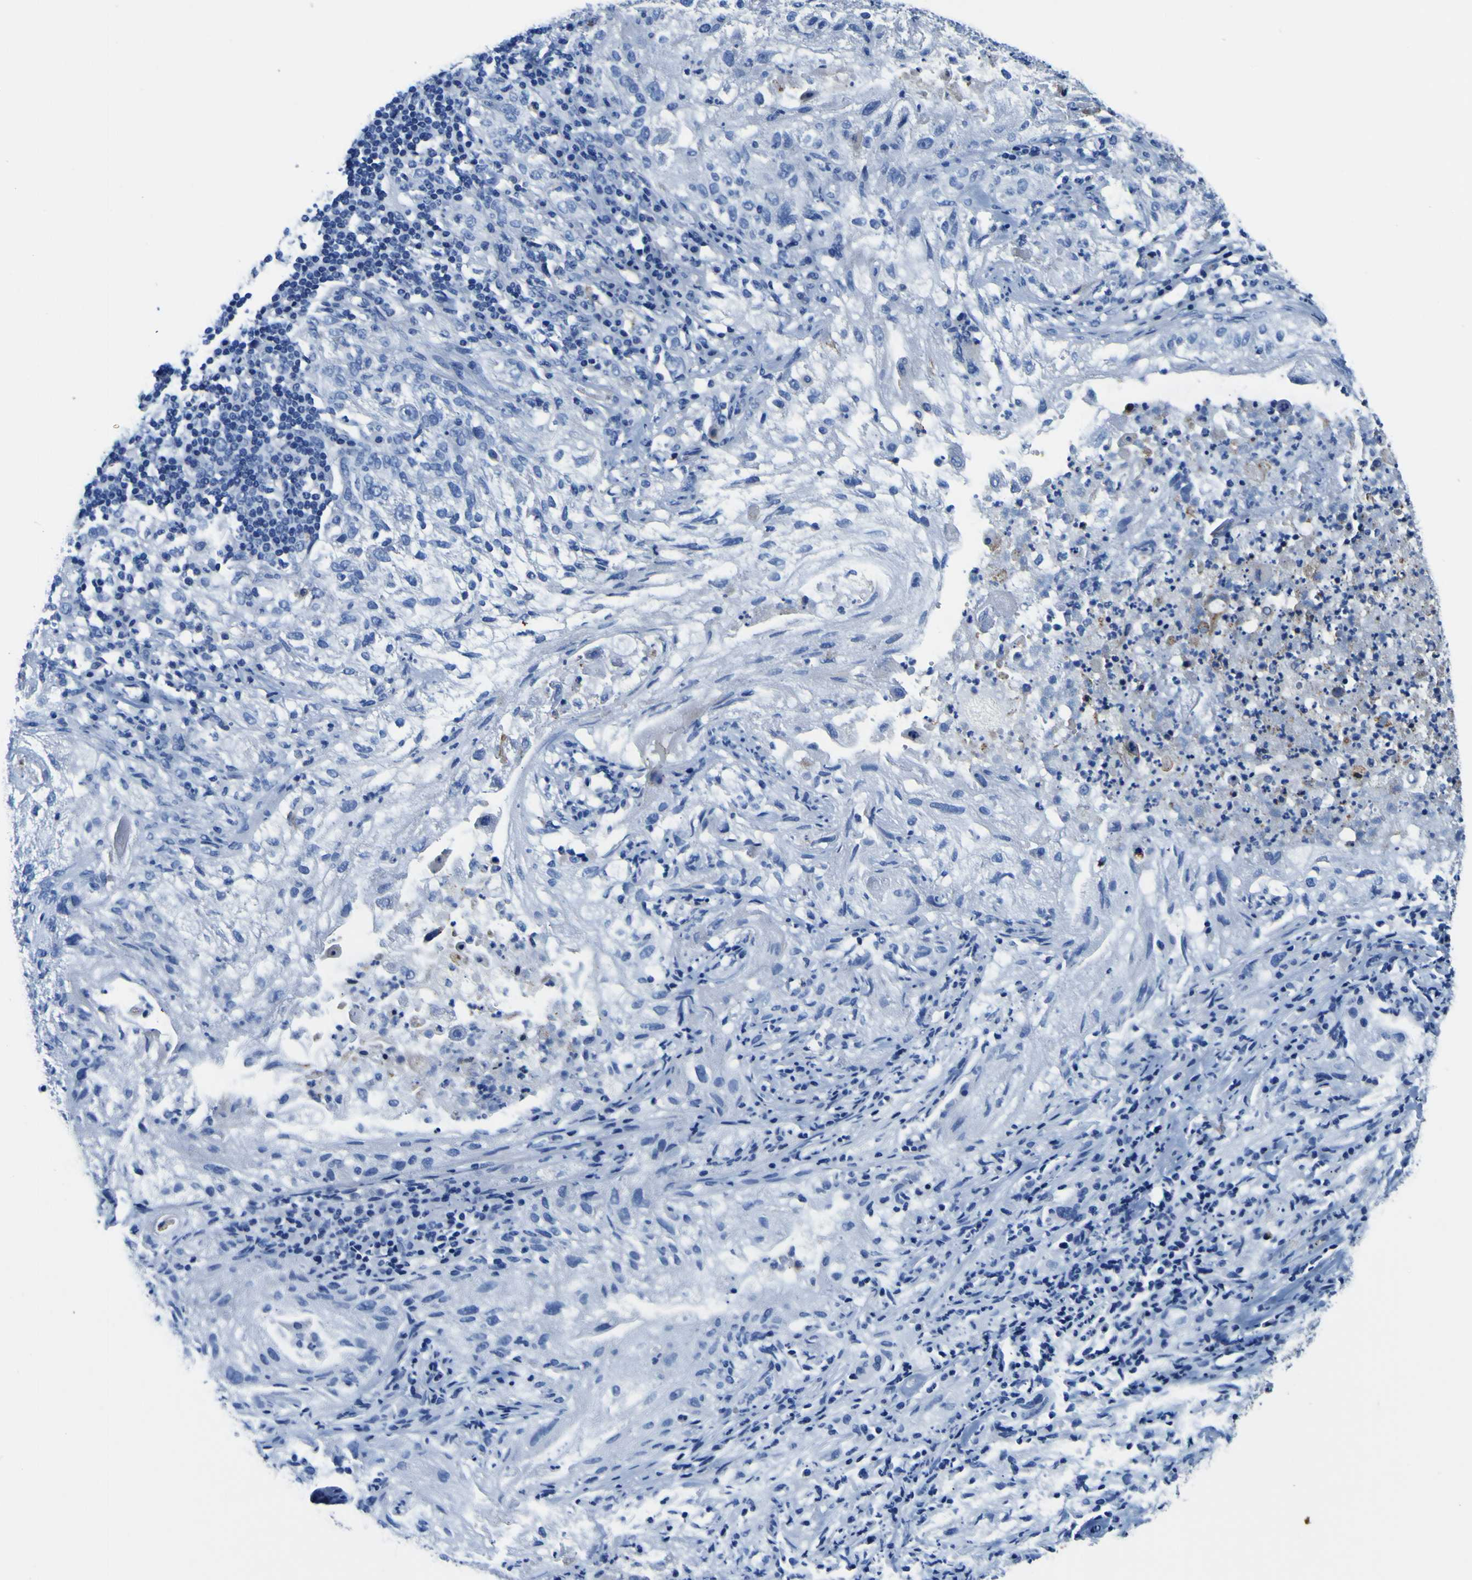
{"staining": {"intensity": "negative", "quantity": "none", "location": "none"}, "tissue": "lung cancer", "cell_type": "Tumor cells", "image_type": "cancer", "snomed": [{"axis": "morphology", "description": "Inflammation, NOS"}, {"axis": "morphology", "description": "Squamous cell carcinoma, NOS"}, {"axis": "topography", "description": "Lymph node"}, {"axis": "topography", "description": "Soft tissue"}, {"axis": "topography", "description": "Lung"}], "caption": "Lung cancer was stained to show a protein in brown. There is no significant staining in tumor cells.", "gene": "PXDN", "patient": {"sex": "male", "age": 66}}